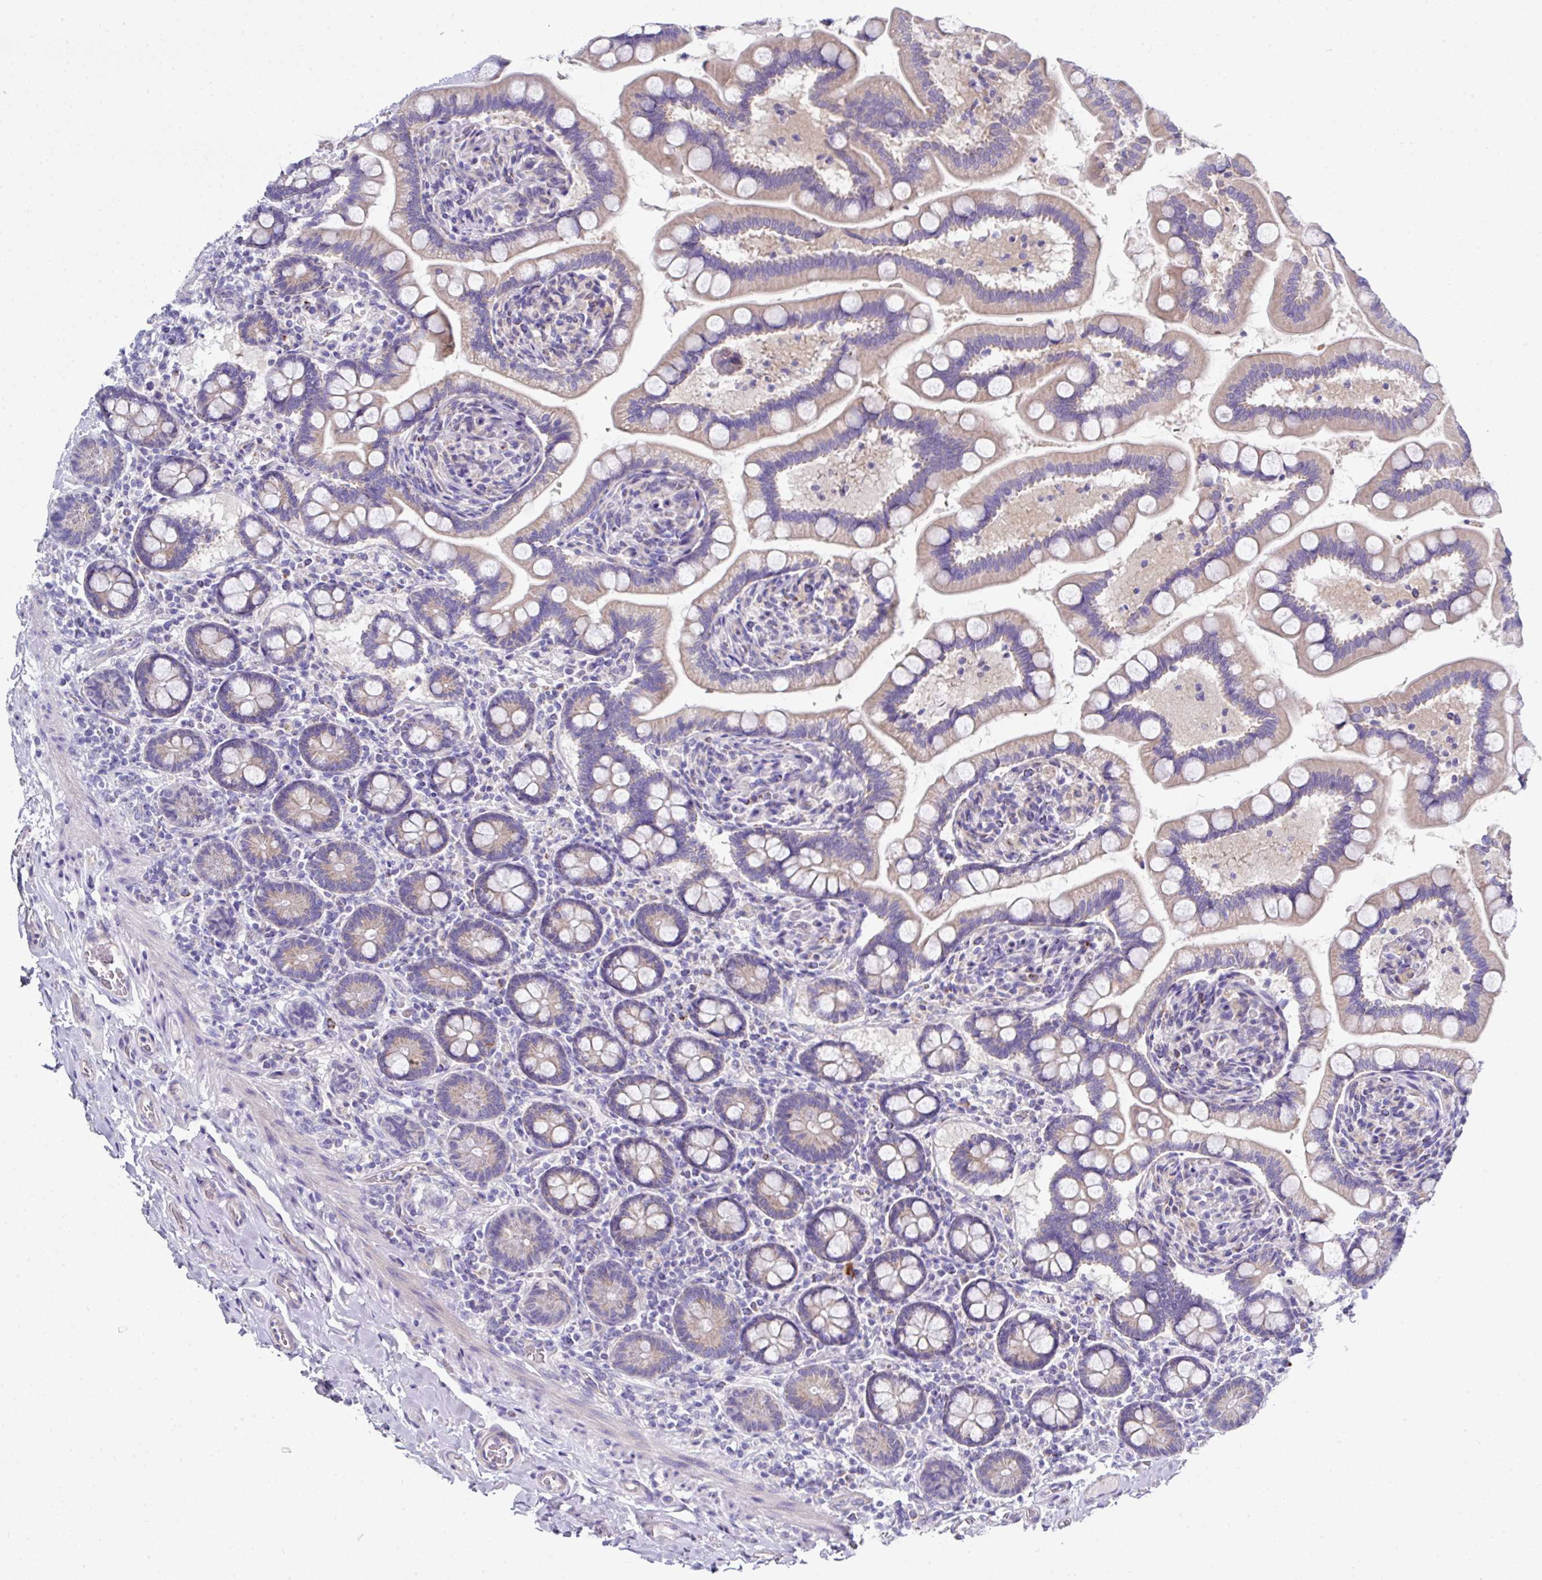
{"staining": {"intensity": "moderate", "quantity": "25%-75%", "location": "cytoplasmic/membranous"}, "tissue": "small intestine", "cell_type": "Glandular cells", "image_type": "normal", "snomed": [{"axis": "morphology", "description": "Normal tissue, NOS"}, {"axis": "topography", "description": "Small intestine"}], "caption": "IHC photomicrograph of benign small intestine stained for a protein (brown), which shows medium levels of moderate cytoplasmic/membranous staining in about 25%-75% of glandular cells.", "gene": "CLDN1", "patient": {"sex": "female", "age": 64}}